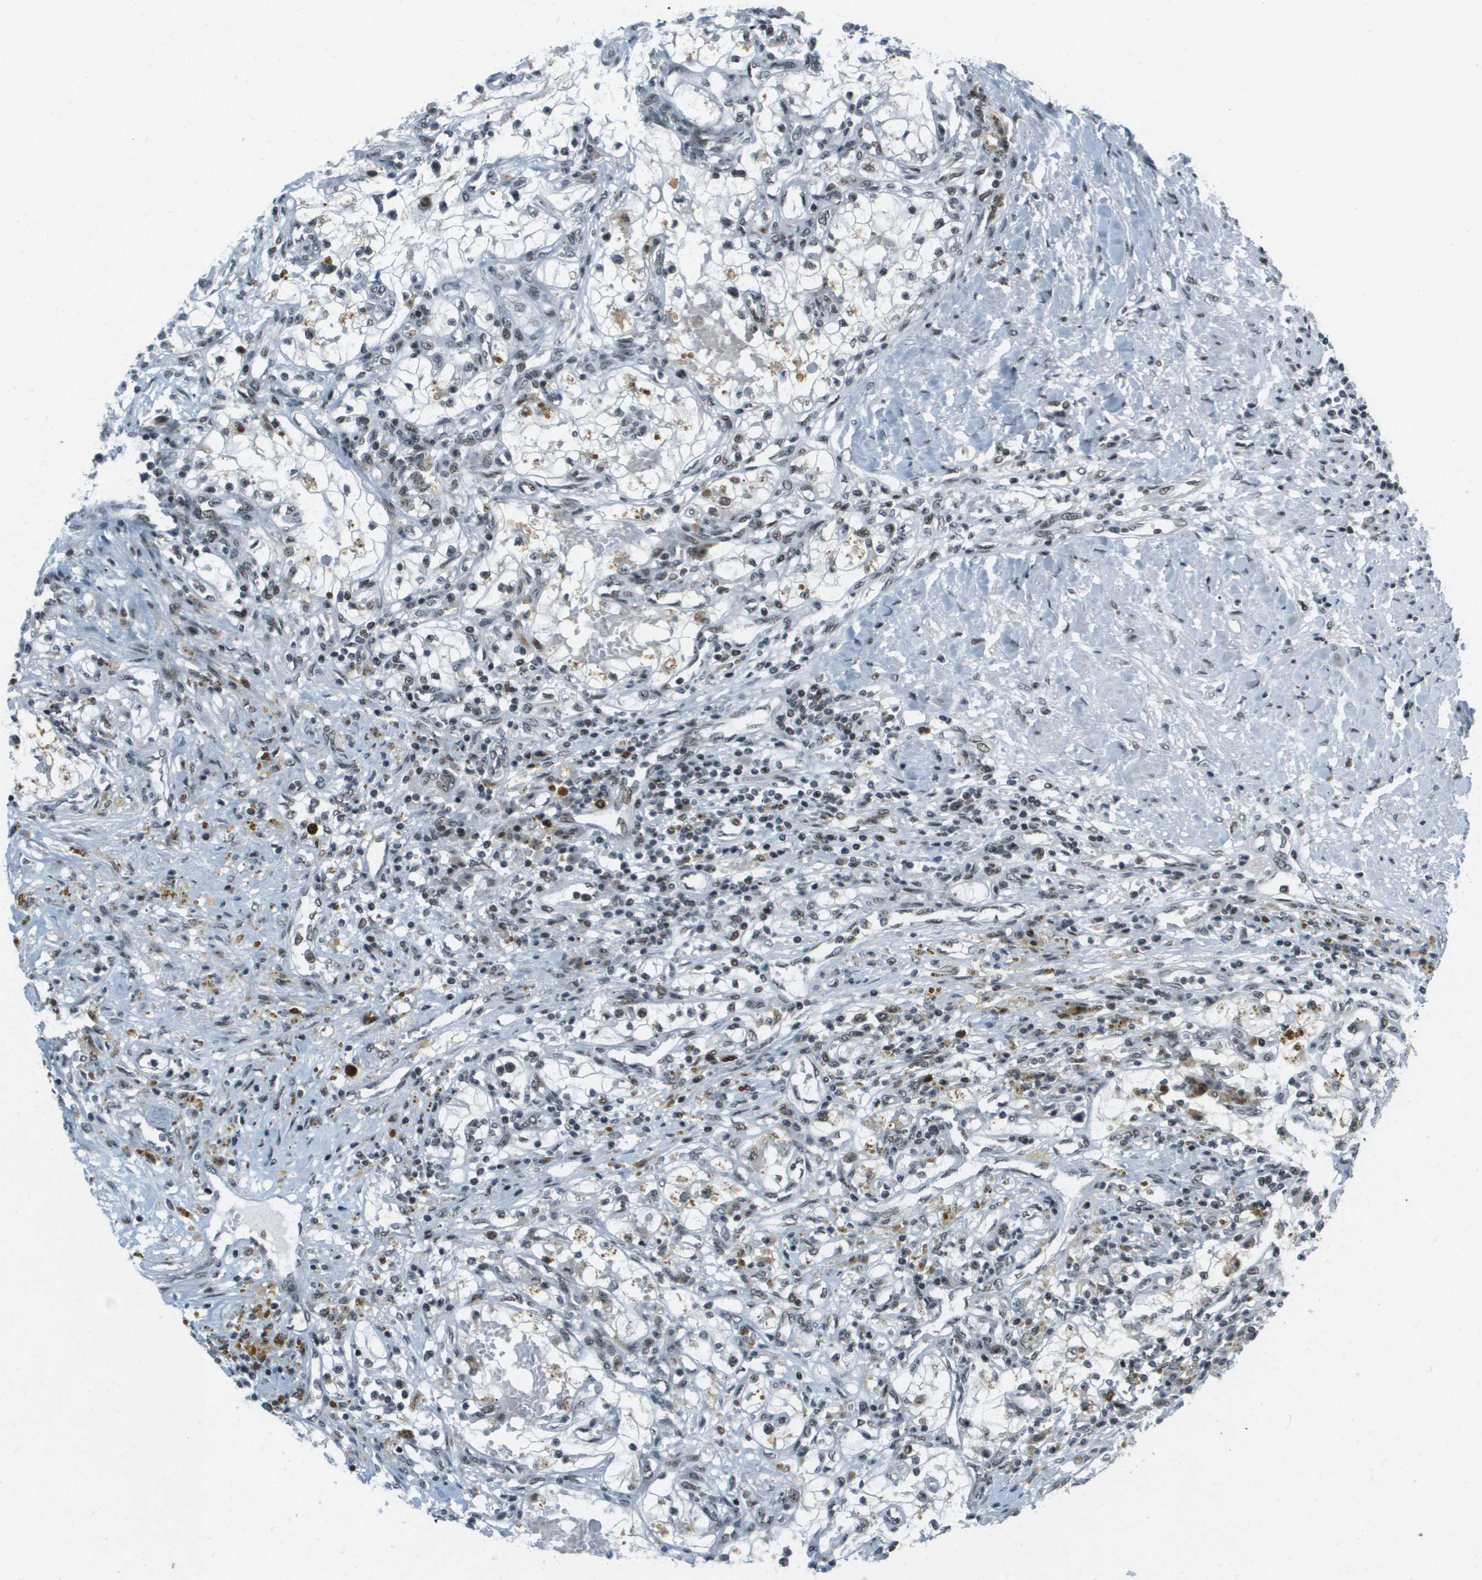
{"staining": {"intensity": "moderate", "quantity": "25%-75%", "location": "nuclear"}, "tissue": "renal cancer", "cell_type": "Tumor cells", "image_type": "cancer", "snomed": [{"axis": "morphology", "description": "Adenocarcinoma, NOS"}, {"axis": "topography", "description": "Kidney"}], "caption": "Tumor cells demonstrate medium levels of moderate nuclear staining in about 25%-75% of cells in adenocarcinoma (renal).", "gene": "IRF7", "patient": {"sex": "male", "age": 68}}